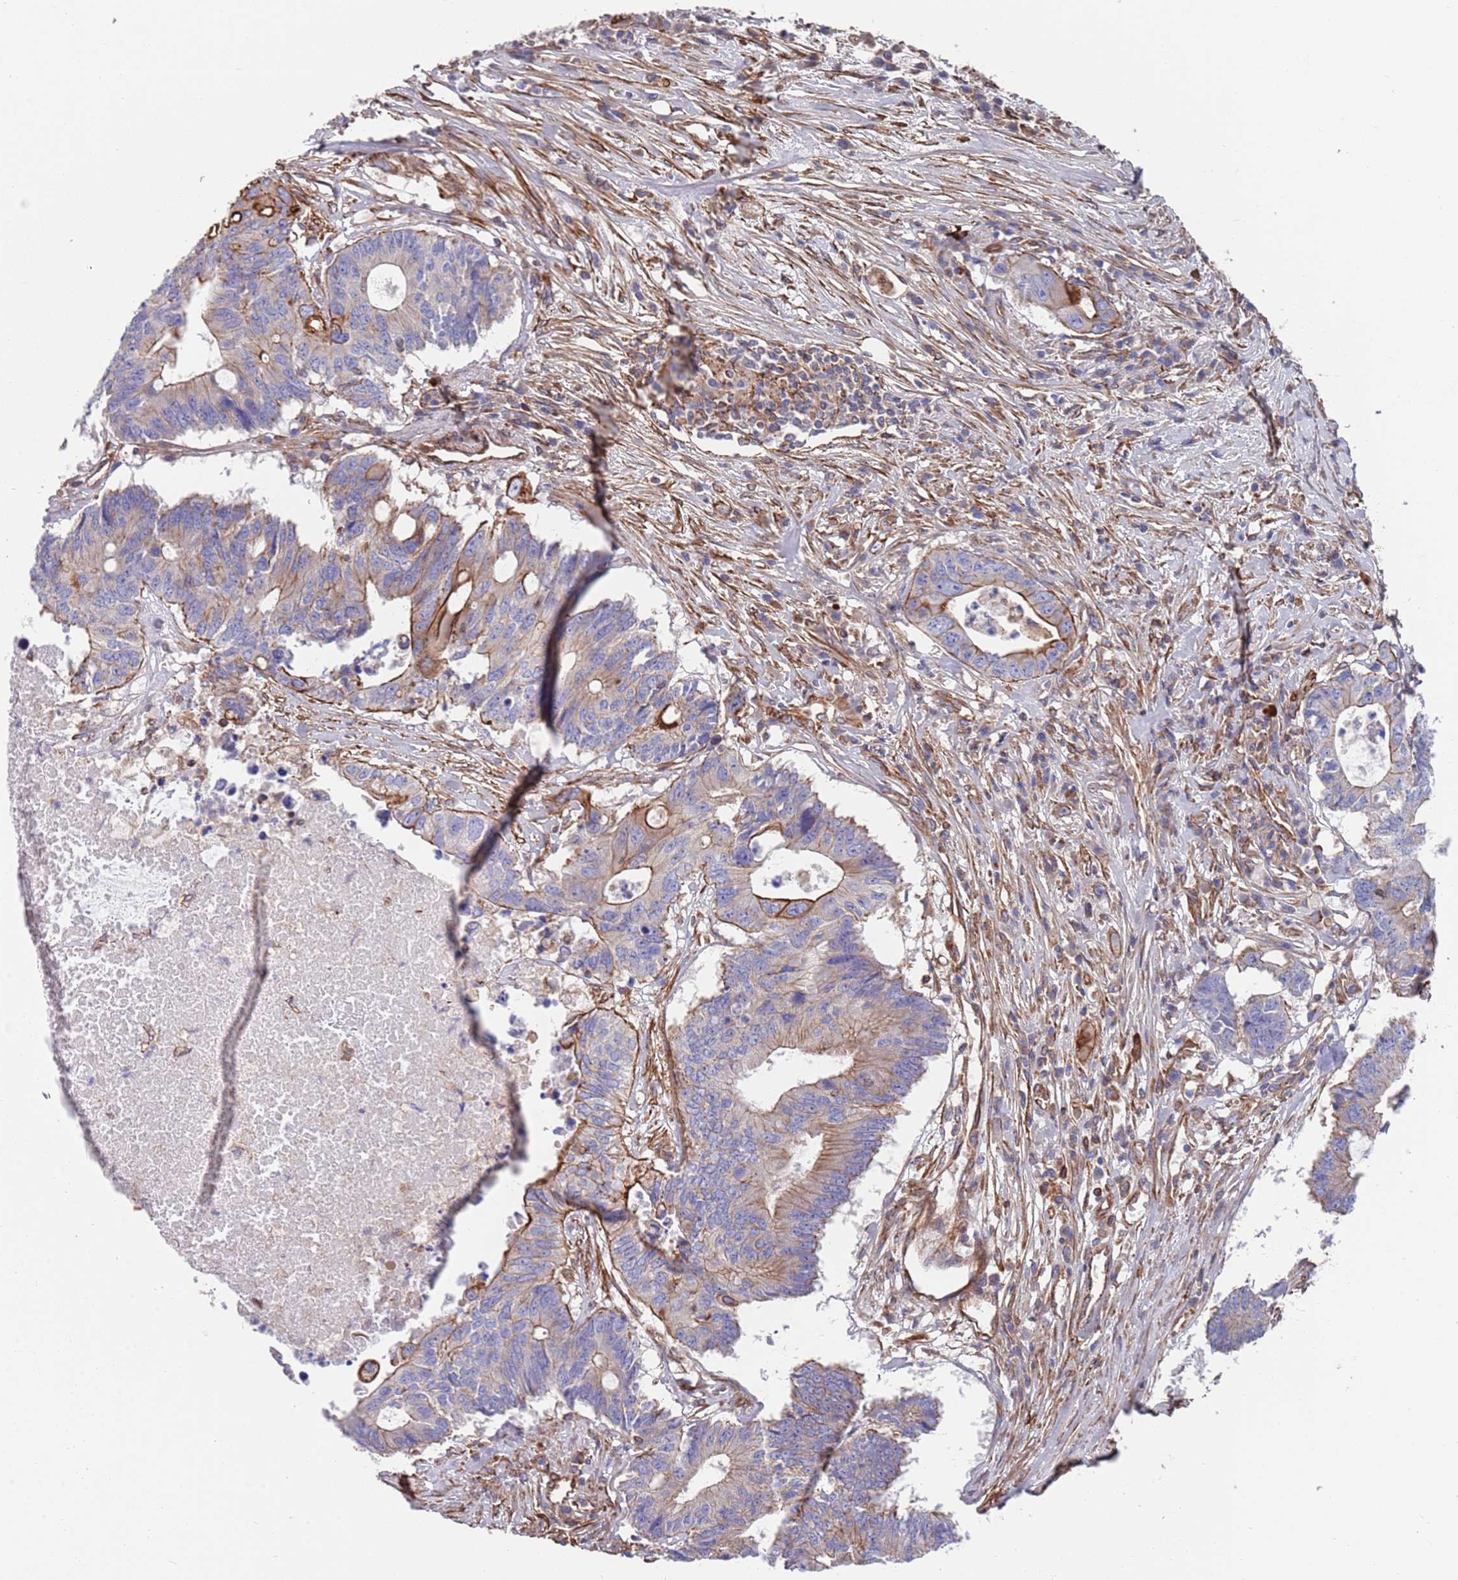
{"staining": {"intensity": "moderate", "quantity": "<25%", "location": "cytoplasmic/membranous"}, "tissue": "colorectal cancer", "cell_type": "Tumor cells", "image_type": "cancer", "snomed": [{"axis": "morphology", "description": "Adenocarcinoma, NOS"}, {"axis": "topography", "description": "Colon"}], "caption": "Protein staining of colorectal adenocarcinoma tissue exhibits moderate cytoplasmic/membranous positivity in approximately <25% of tumor cells. The staining is performed using DAB (3,3'-diaminobenzidine) brown chromogen to label protein expression. The nuclei are counter-stained blue using hematoxylin.", "gene": "JAKMIP2", "patient": {"sex": "male", "age": 71}}